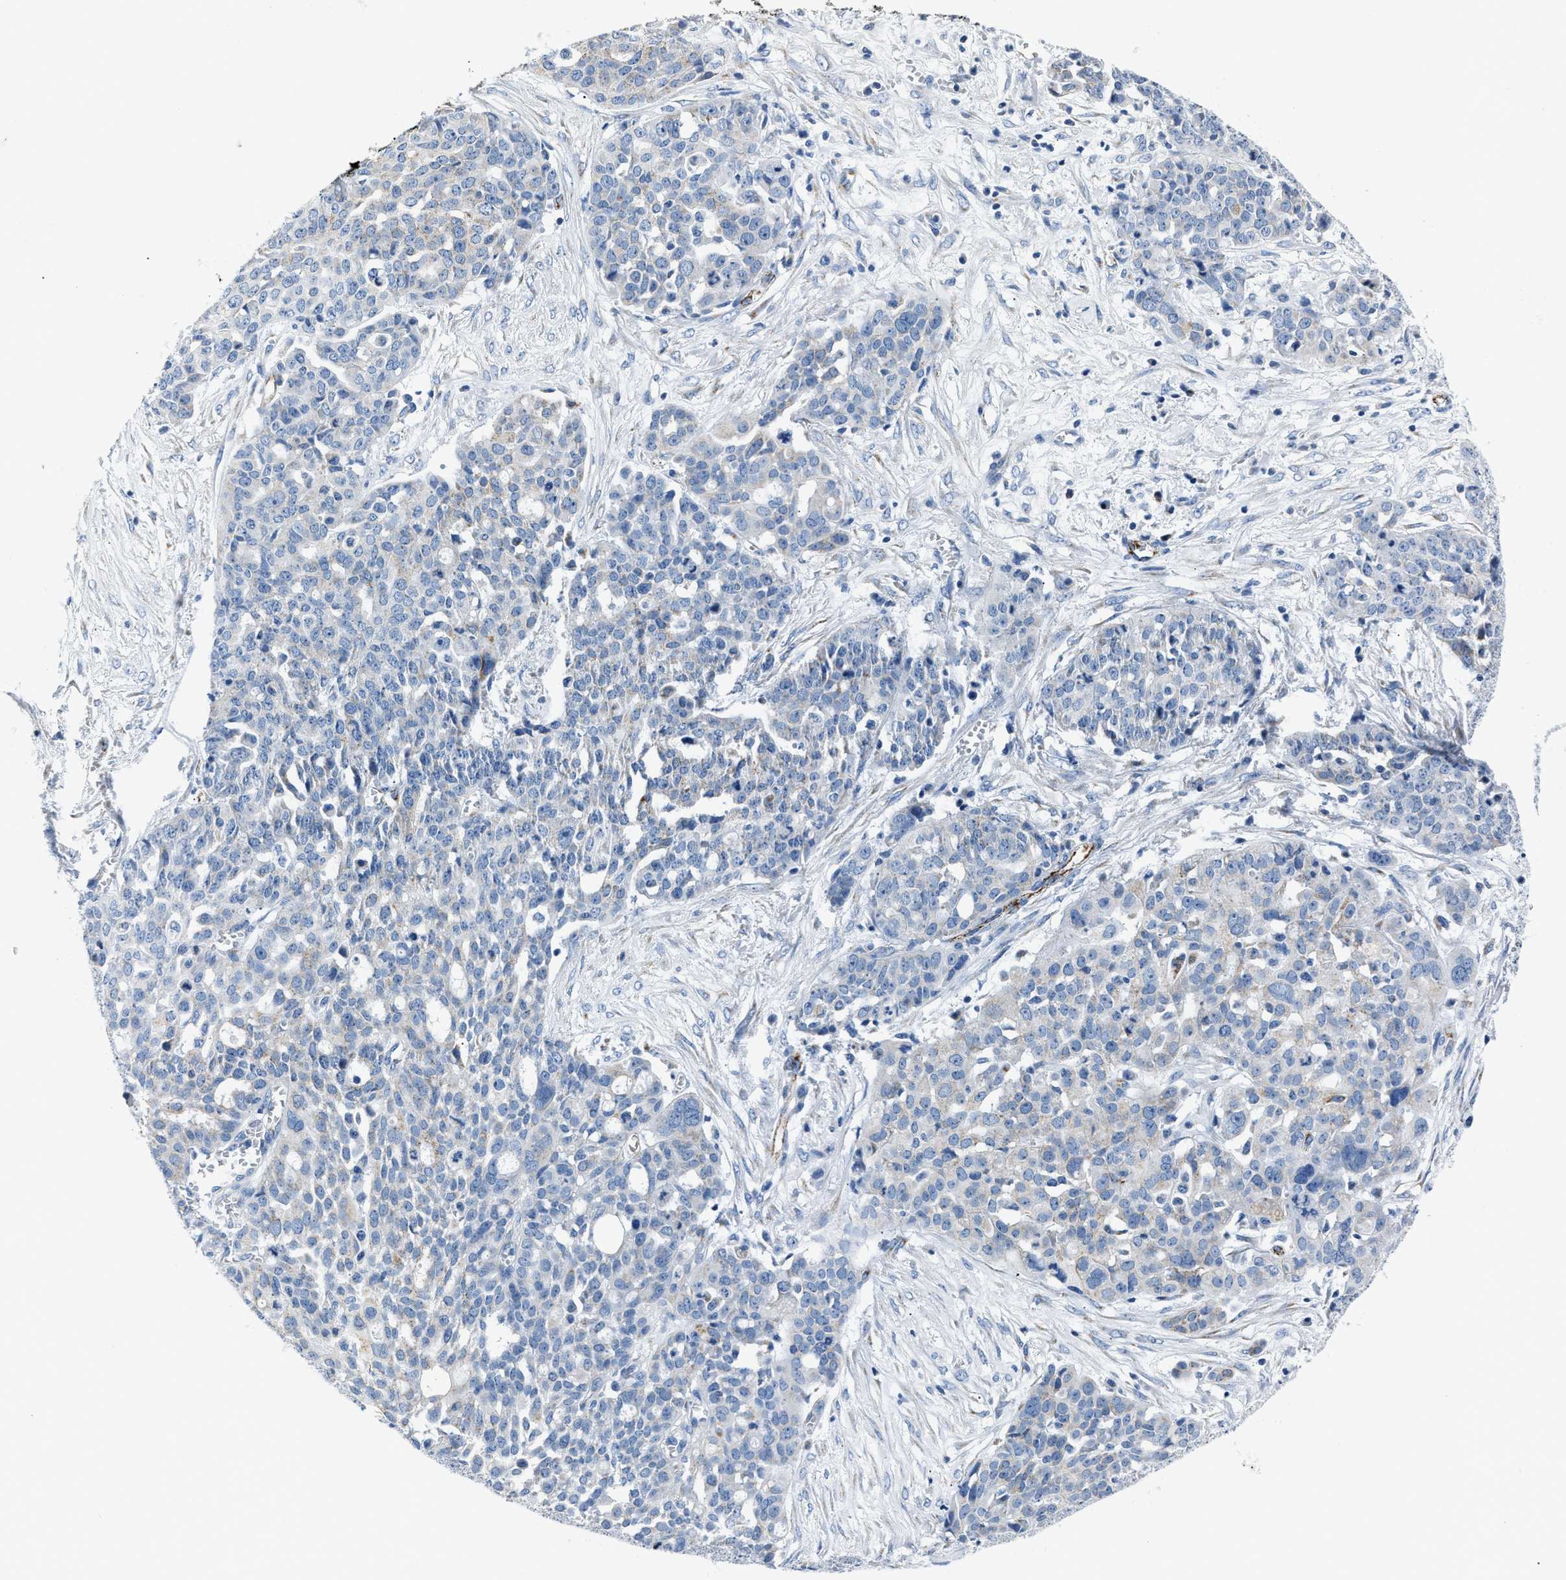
{"staining": {"intensity": "negative", "quantity": "none", "location": "none"}, "tissue": "ovarian cancer", "cell_type": "Tumor cells", "image_type": "cancer", "snomed": [{"axis": "morphology", "description": "Cystadenocarcinoma, serous, NOS"}, {"axis": "topography", "description": "Soft tissue"}, {"axis": "topography", "description": "Ovary"}], "caption": "IHC photomicrograph of neoplastic tissue: human serous cystadenocarcinoma (ovarian) stained with DAB (3,3'-diaminobenzidine) shows no significant protein staining in tumor cells.", "gene": "AMACR", "patient": {"sex": "female", "age": 57}}